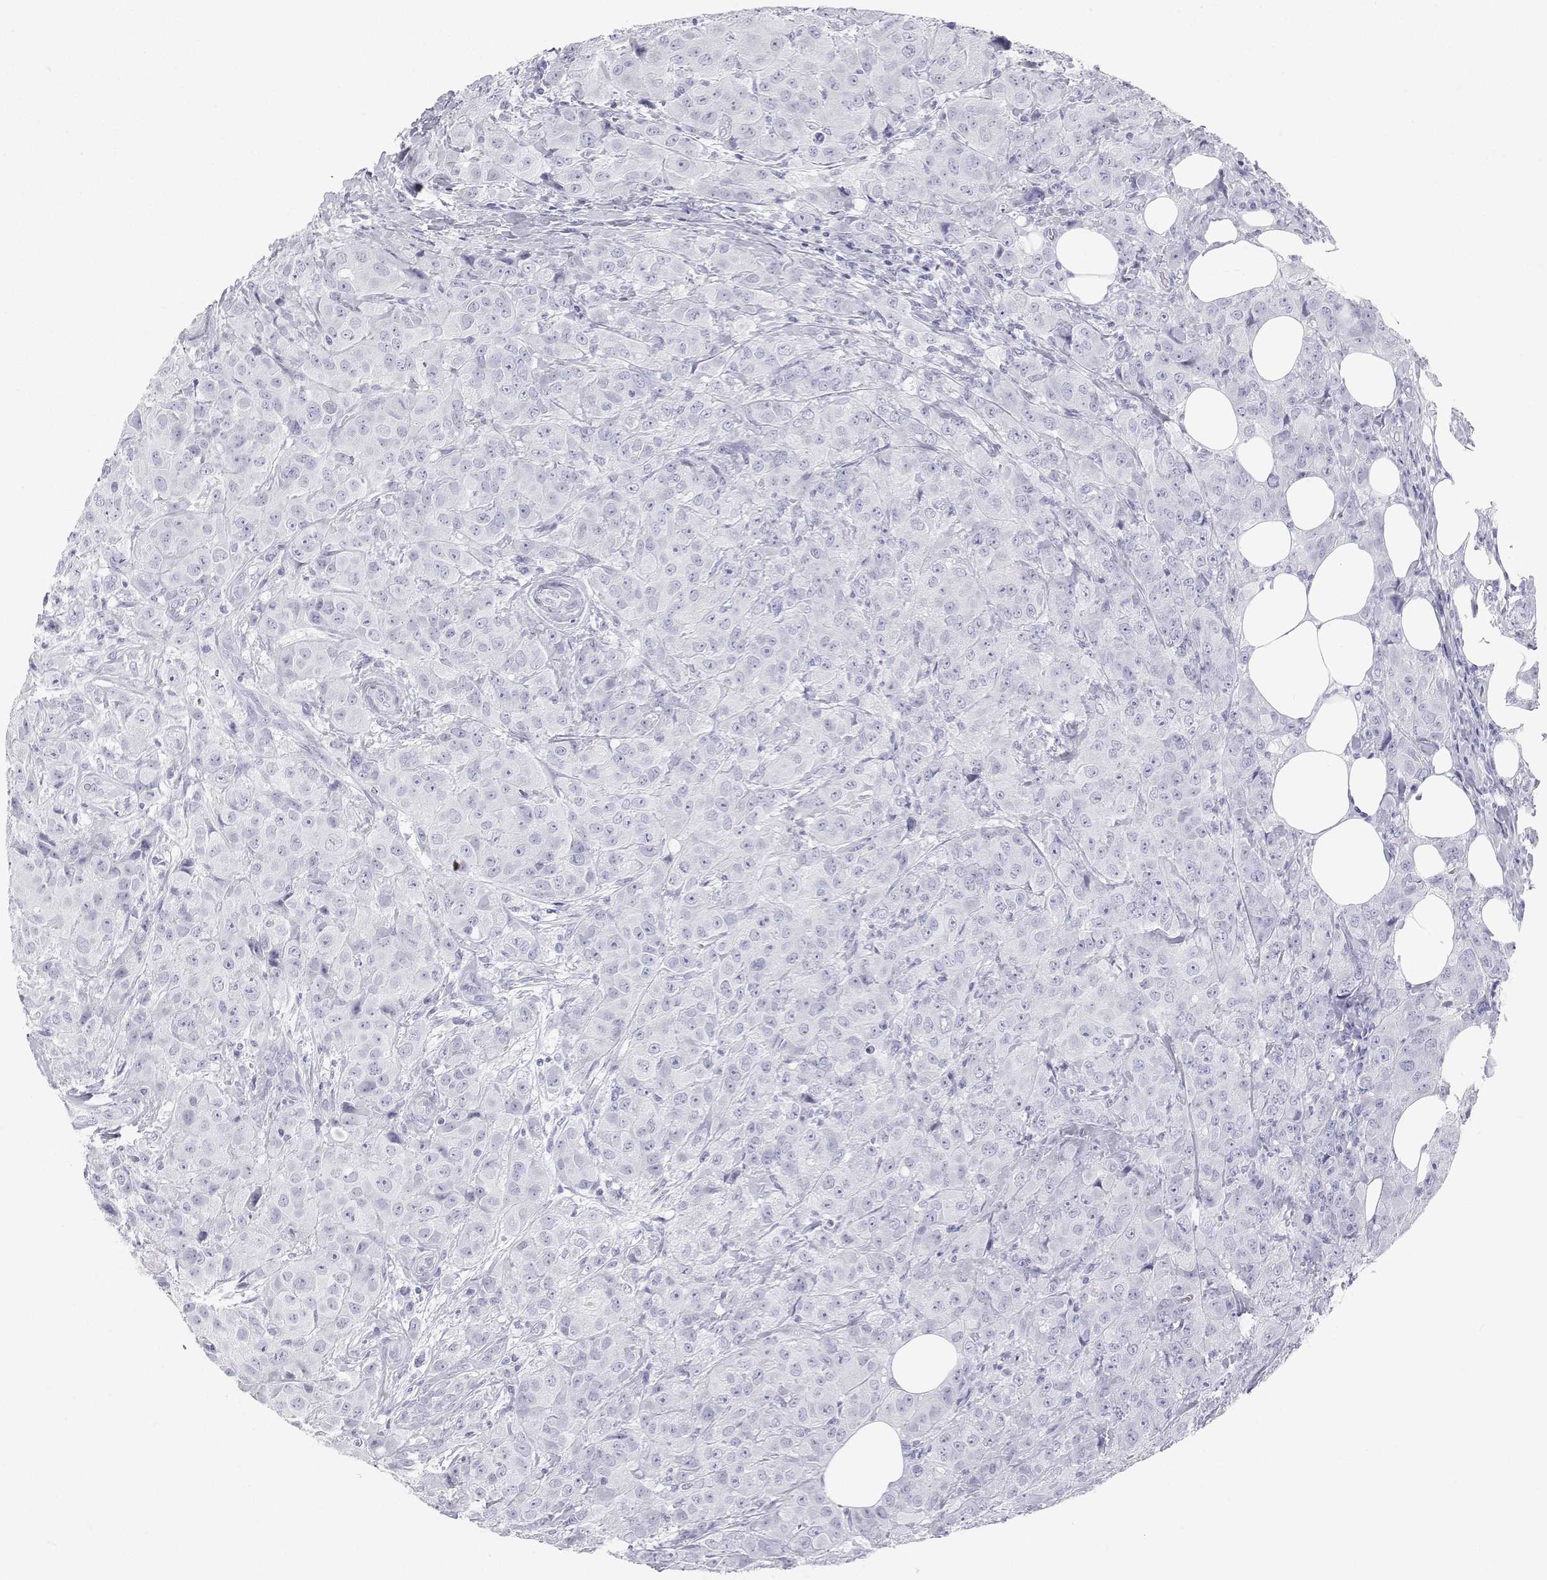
{"staining": {"intensity": "negative", "quantity": "none", "location": "none"}, "tissue": "breast cancer", "cell_type": "Tumor cells", "image_type": "cancer", "snomed": [{"axis": "morphology", "description": "Normal tissue, NOS"}, {"axis": "morphology", "description": "Duct carcinoma"}, {"axis": "topography", "description": "Breast"}], "caption": "The image shows no staining of tumor cells in breast invasive ductal carcinoma. (DAB IHC with hematoxylin counter stain).", "gene": "SFTPB", "patient": {"sex": "female", "age": 43}}